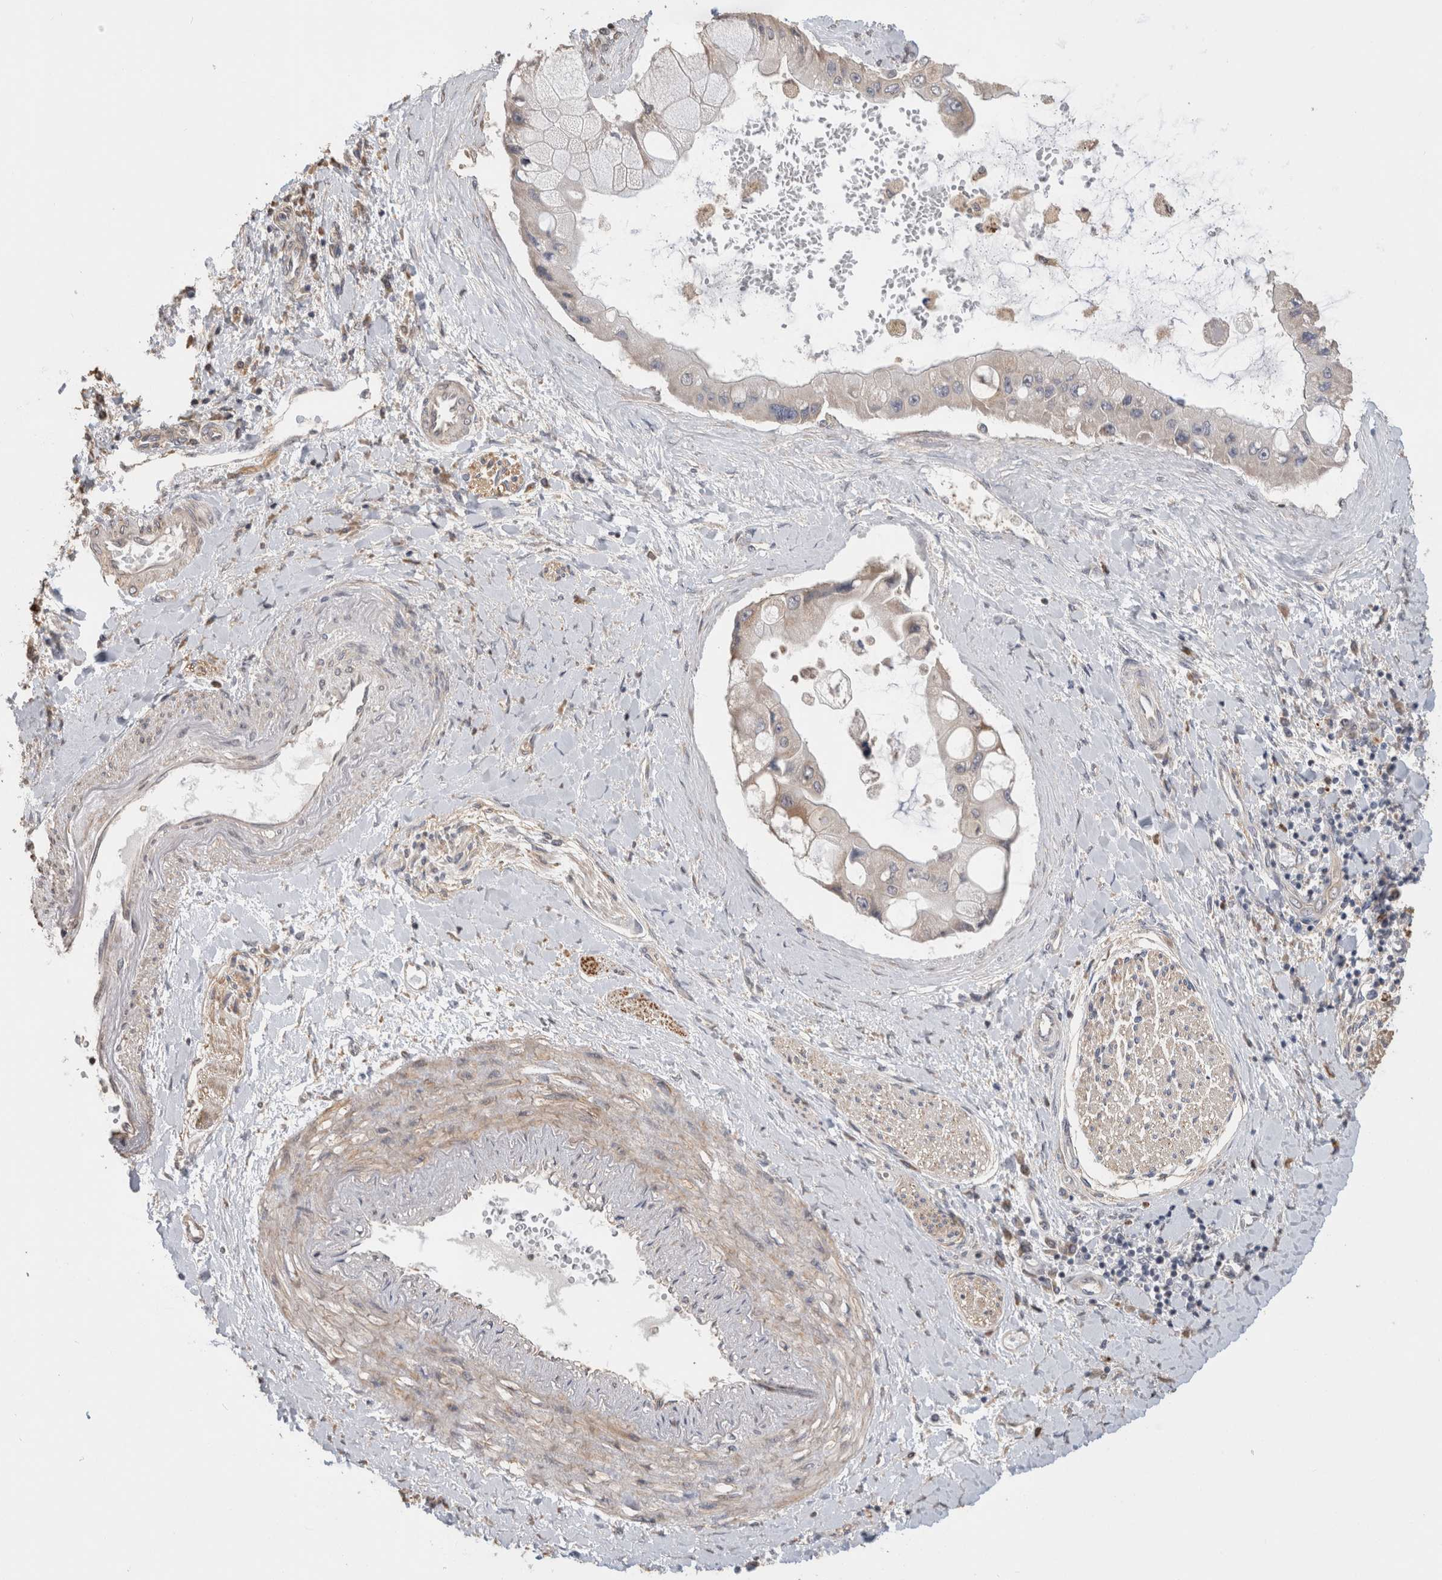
{"staining": {"intensity": "weak", "quantity": "<25%", "location": "cytoplasmic/membranous"}, "tissue": "liver cancer", "cell_type": "Tumor cells", "image_type": "cancer", "snomed": [{"axis": "morphology", "description": "Cholangiocarcinoma"}, {"axis": "topography", "description": "Liver"}], "caption": "Micrograph shows no protein staining in tumor cells of liver cancer (cholangiocarcinoma) tissue.", "gene": "CLIP1", "patient": {"sex": "male", "age": 50}}